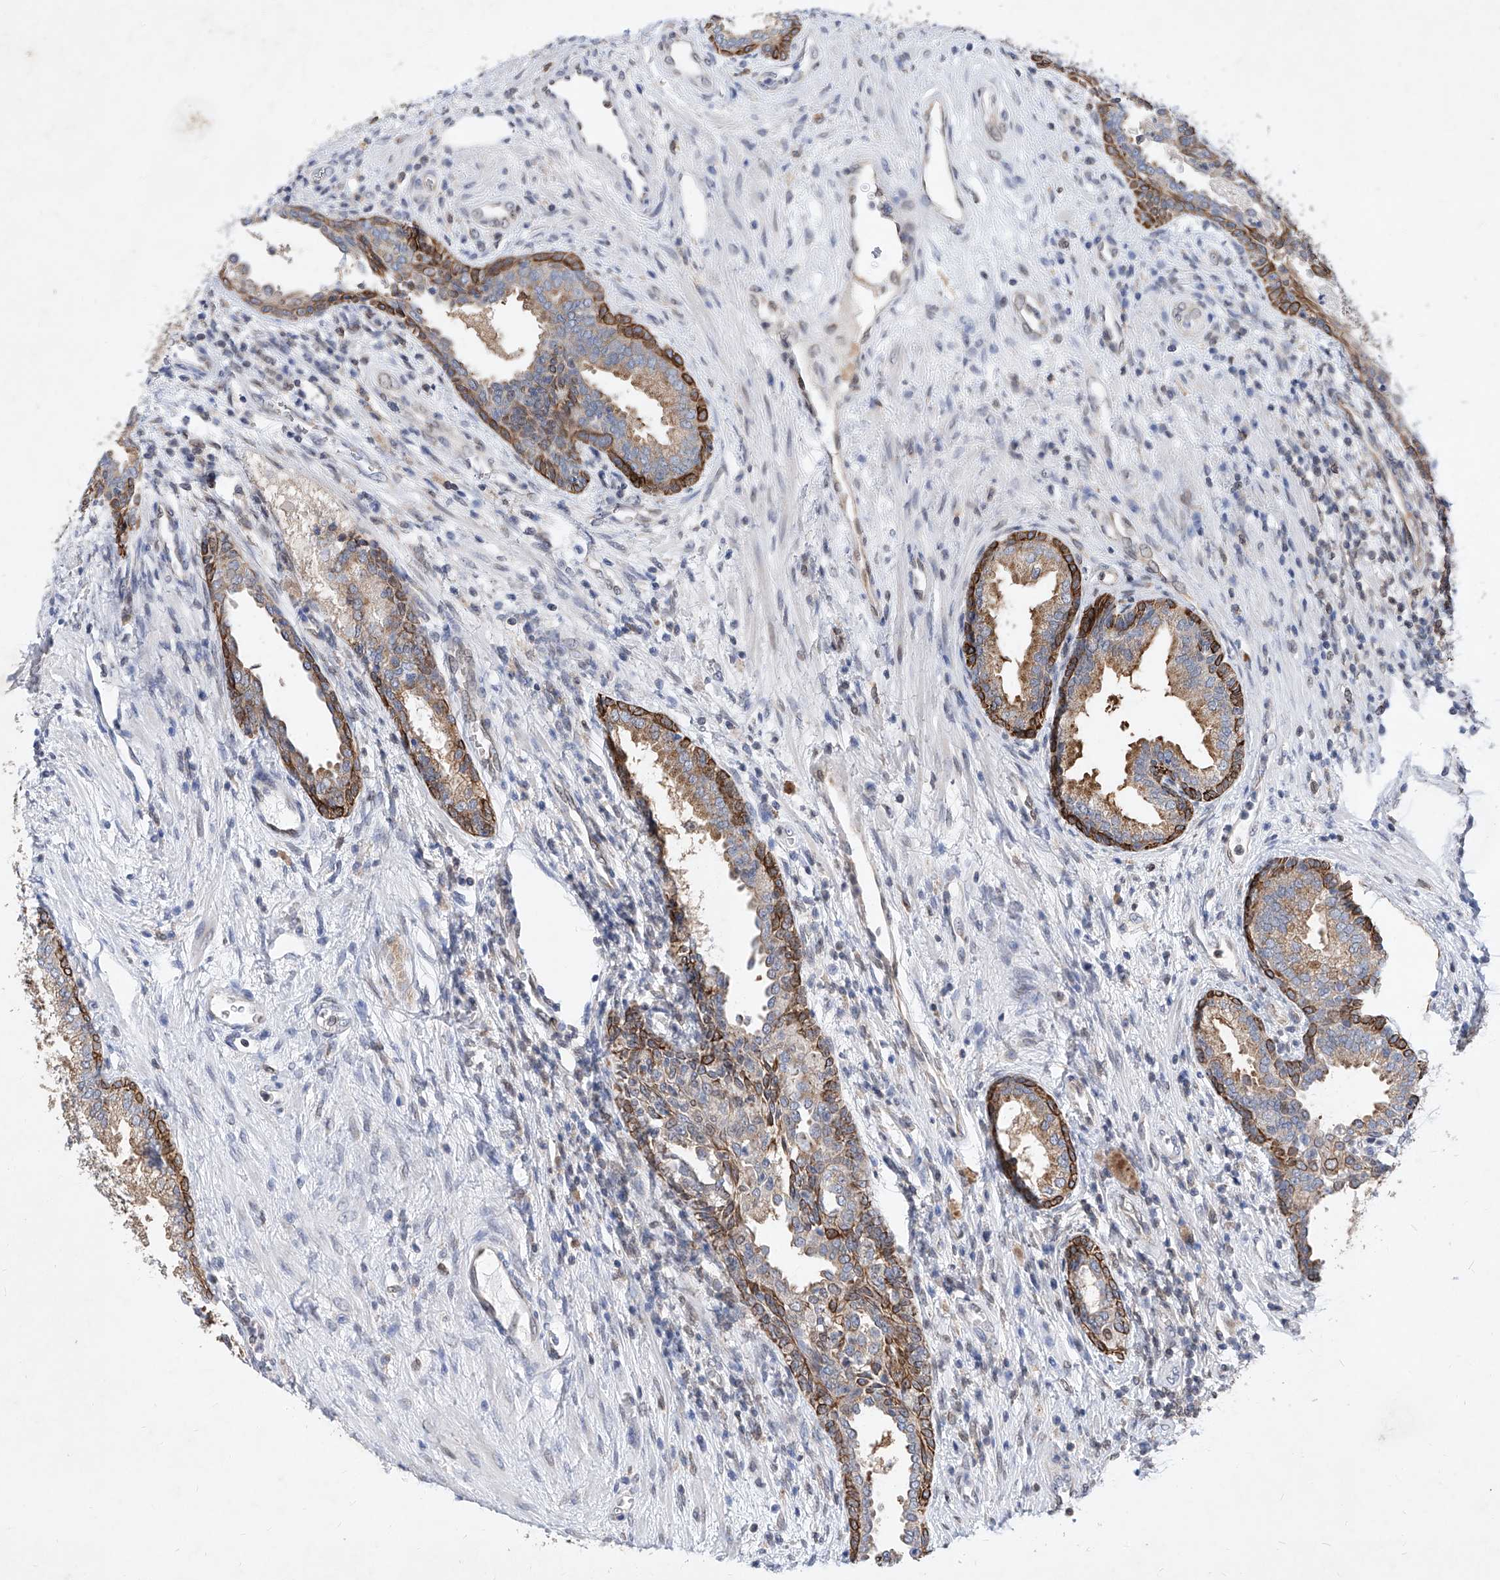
{"staining": {"intensity": "moderate", "quantity": "<25%", "location": "cytoplasmic/membranous"}, "tissue": "prostate", "cell_type": "Glandular cells", "image_type": "normal", "snomed": [{"axis": "morphology", "description": "Normal tissue, NOS"}, {"axis": "topography", "description": "Prostate"}], "caption": "Protein expression analysis of unremarkable human prostate reveals moderate cytoplasmic/membranous staining in approximately <25% of glandular cells. Using DAB (brown) and hematoxylin (blue) stains, captured at high magnification using brightfield microscopy.", "gene": "MX2", "patient": {"sex": "male", "age": 76}}